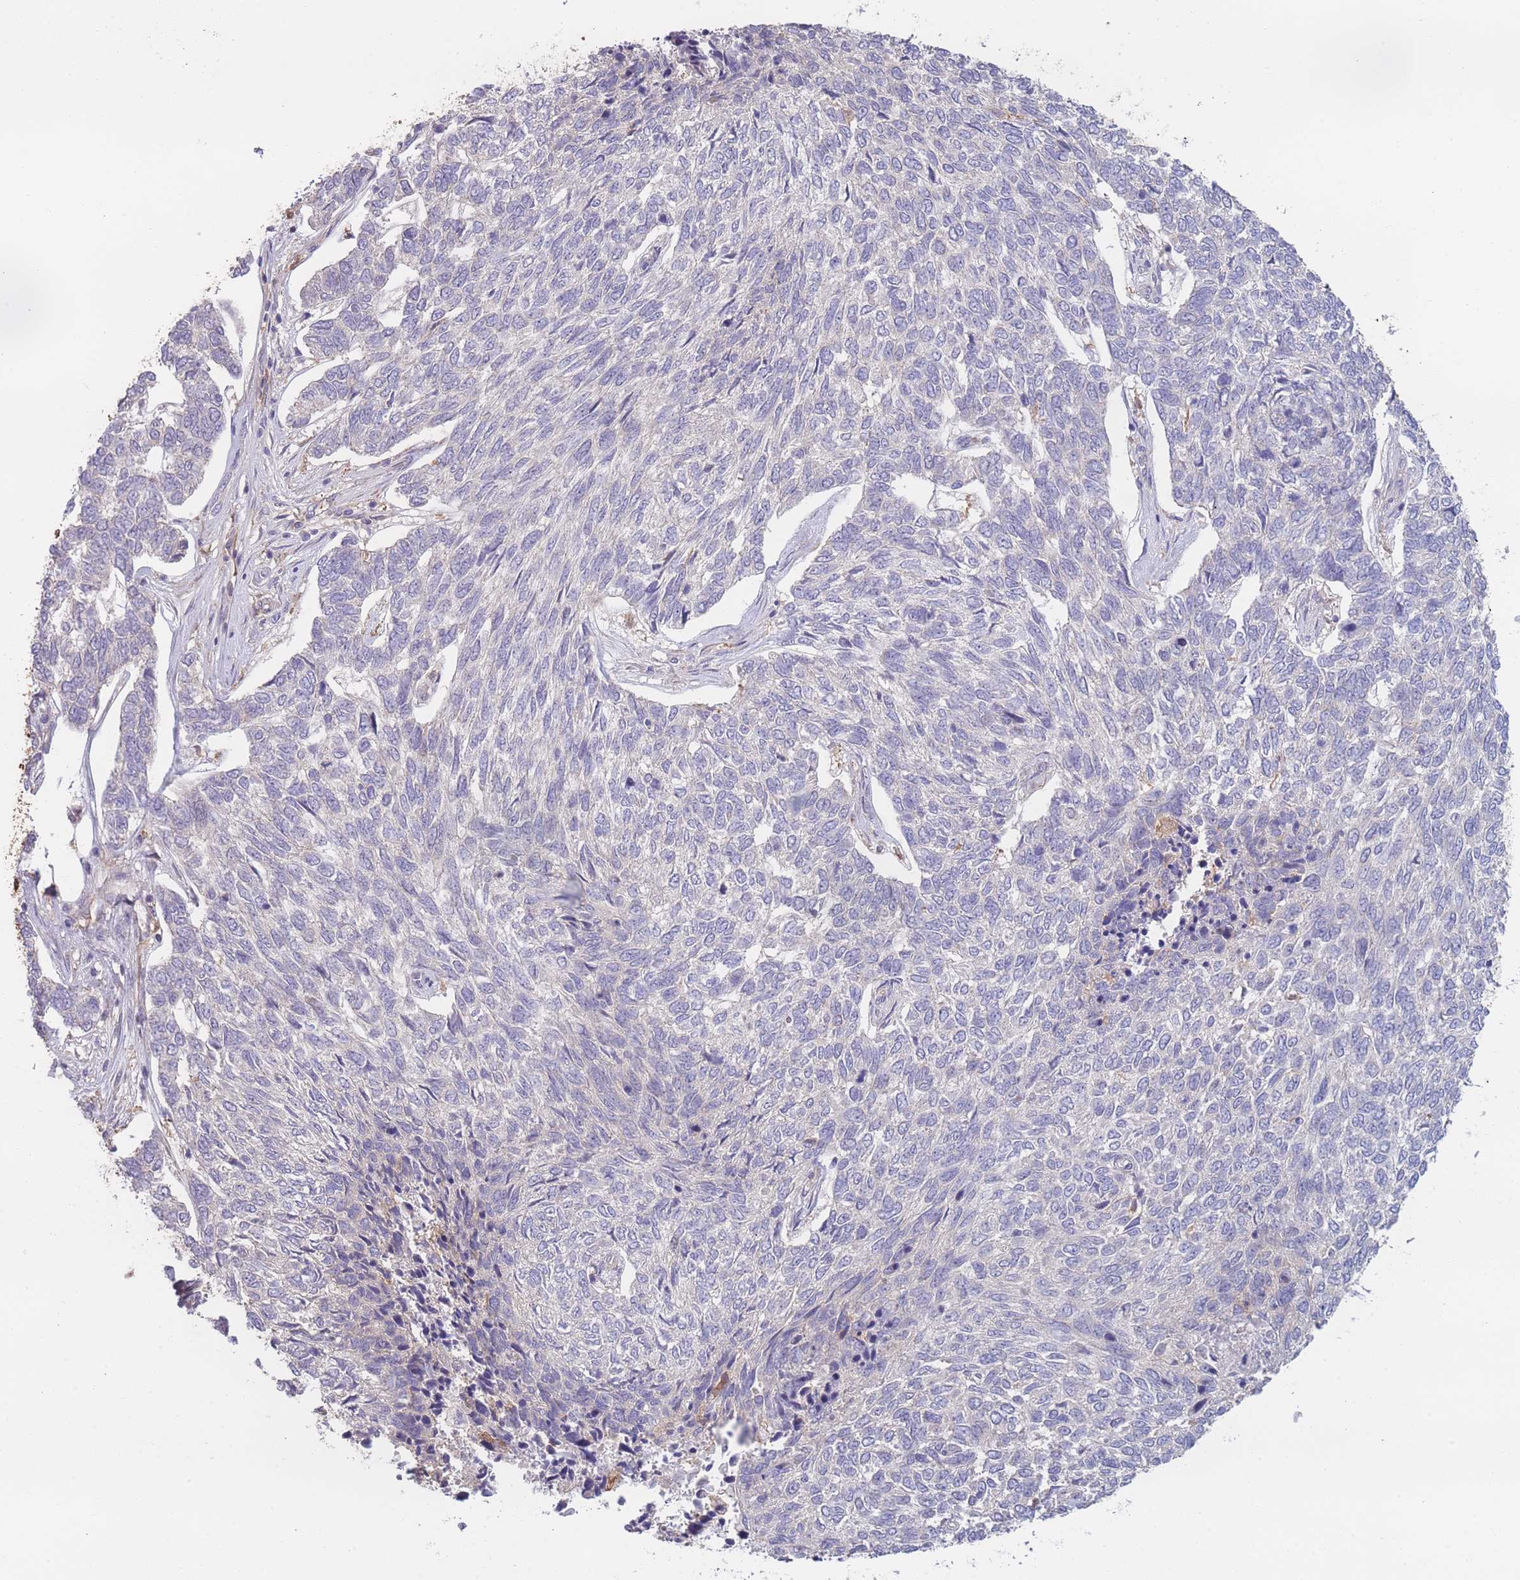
{"staining": {"intensity": "negative", "quantity": "none", "location": "none"}, "tissue": "skin cancer", "cell_type": "Tumor cells", "image_type": "cancer", "snomed": [{"axis": "morphology", "description": "Basal cell carcinoma"}, {"axis": "topography", "description": "Skin"}], "caption": "High power microscopy histopathology image of an immunohistochemistry histopathology image of skin cancer (basal cell carcinoma), revealing no significant staining in tumor cells.", "gene": "STEAP3", "patient": {"sex": "female", "age": 65}}